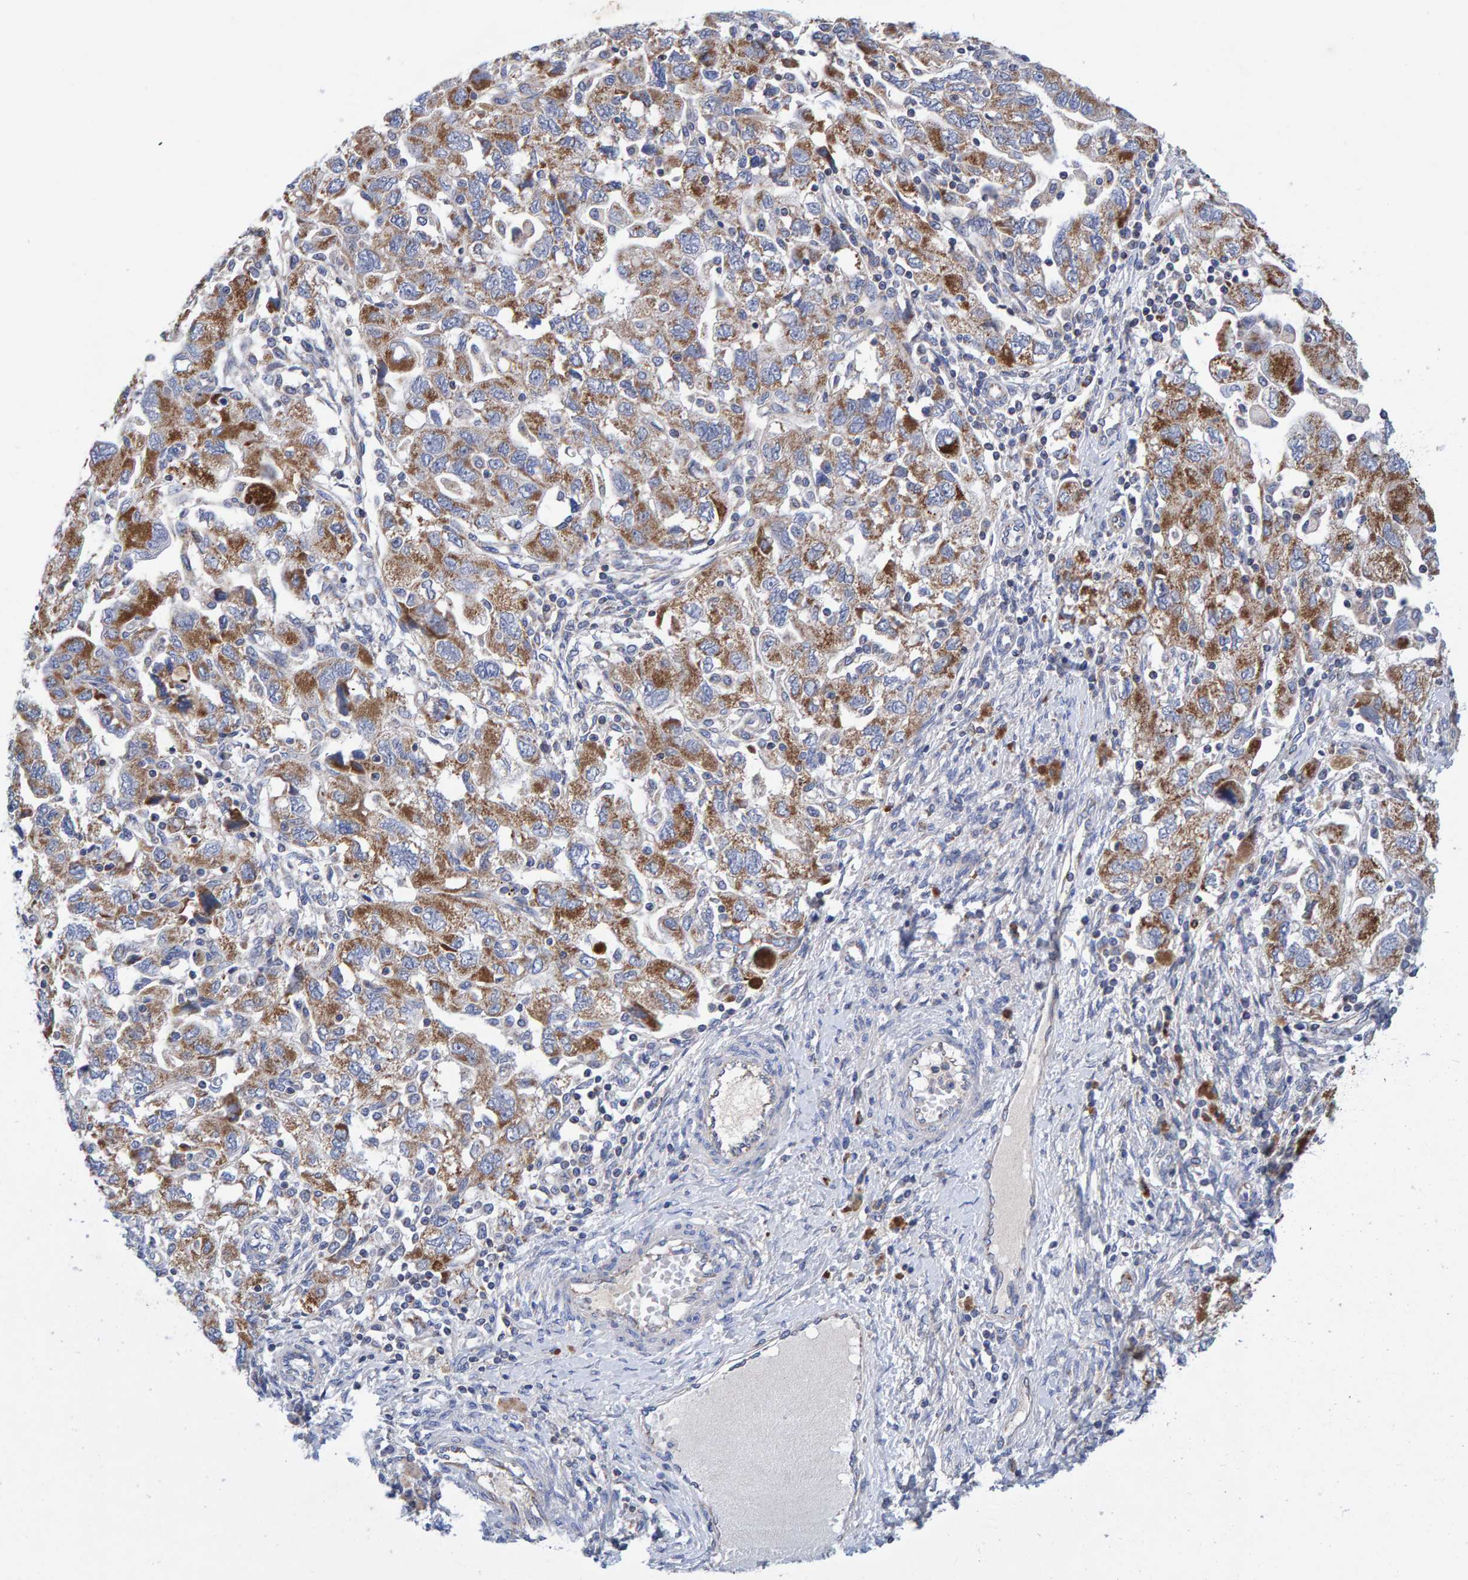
{"staining": {"intensity": "moderate", "quantity": "25%-75%", "location": "cytoplasmic/membranous"}, "tissue": "ovarian cancer", "cell_type": "Tumor cells", "image_type": "cancer", "snomed": [{"axis": "morphology", "description": "Carcinoma, NOS"}, {"axis": "morphology", "description": "Cystadenocarcinoma, serous, NOS"}, {"axis": "topography", "description": "Ovary"}], "caption": "This photomicrograph displays carcinoma (ovarian) stained with IHC to label a protein in brown. The cytoplasmic/membranous of tumor cells show moderate positivity for the protein. Nuclei are counter-stained blue.", "gene": "EFR3A", "patient": {"sex": "female", "age": 69}}